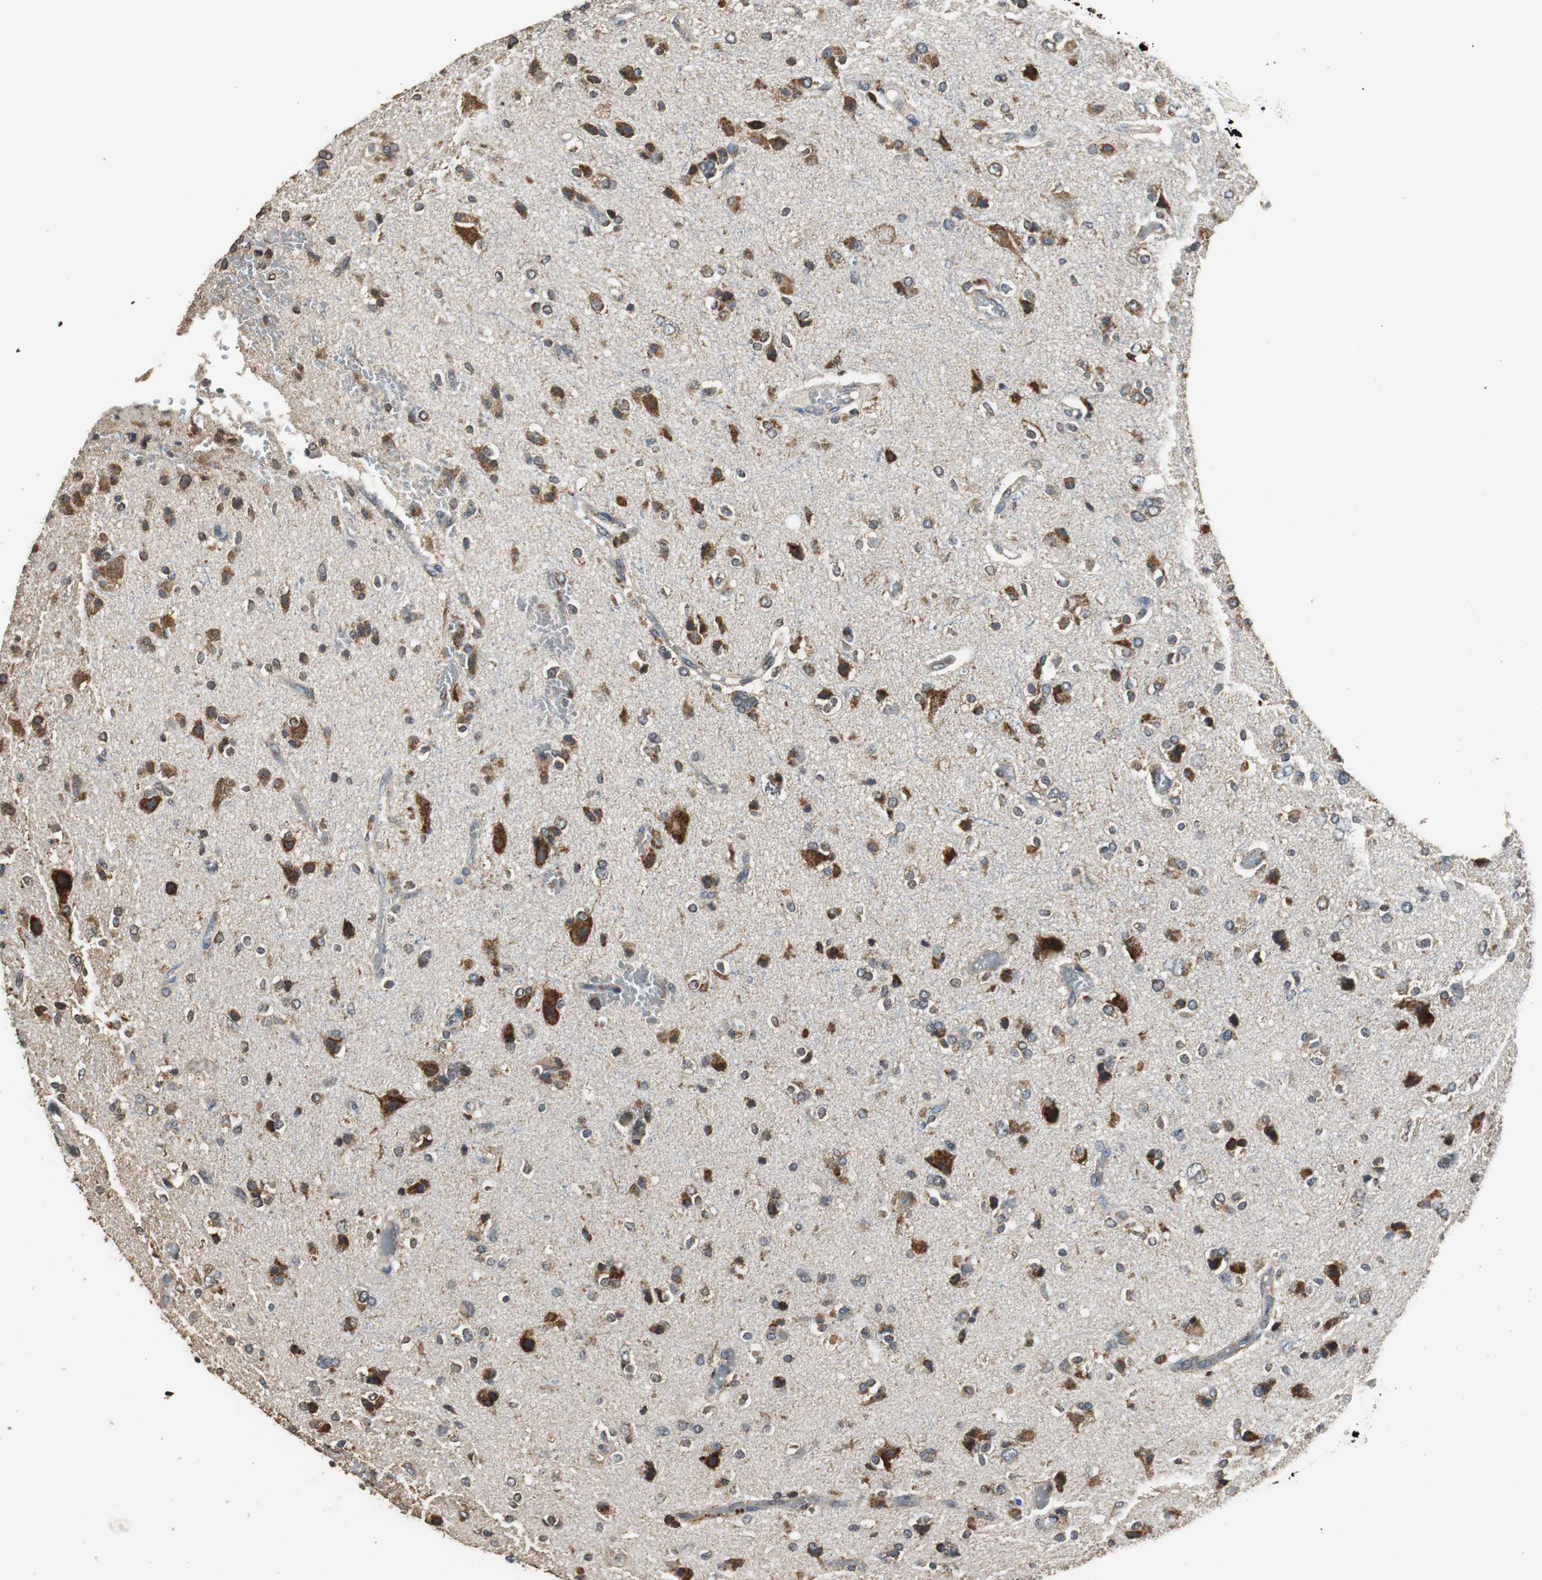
{"staining": {"intensity": "moderate", "quantity": "25%-75%", "location": "cytoplasmic/membranous"}, "tissue": "glioma", "cell_type": "Tumor cells", "image_type": "cancer", "snomed": [{"axis": "morphology", "description": "Glioma, malignant, High grade"}, {"axis": "topography", "description": "Brain"}], "caption": "DAB (3,3'-diaminobenzidine) immunohistochemical staining of human malignant glioma (high-grade) demonstrates moderate cytoplasmic/membranous protein expression in approximately 25%-75% of tumor cells.", "gene": "NNT", "patient": {"sex": "male", "age": 47}}